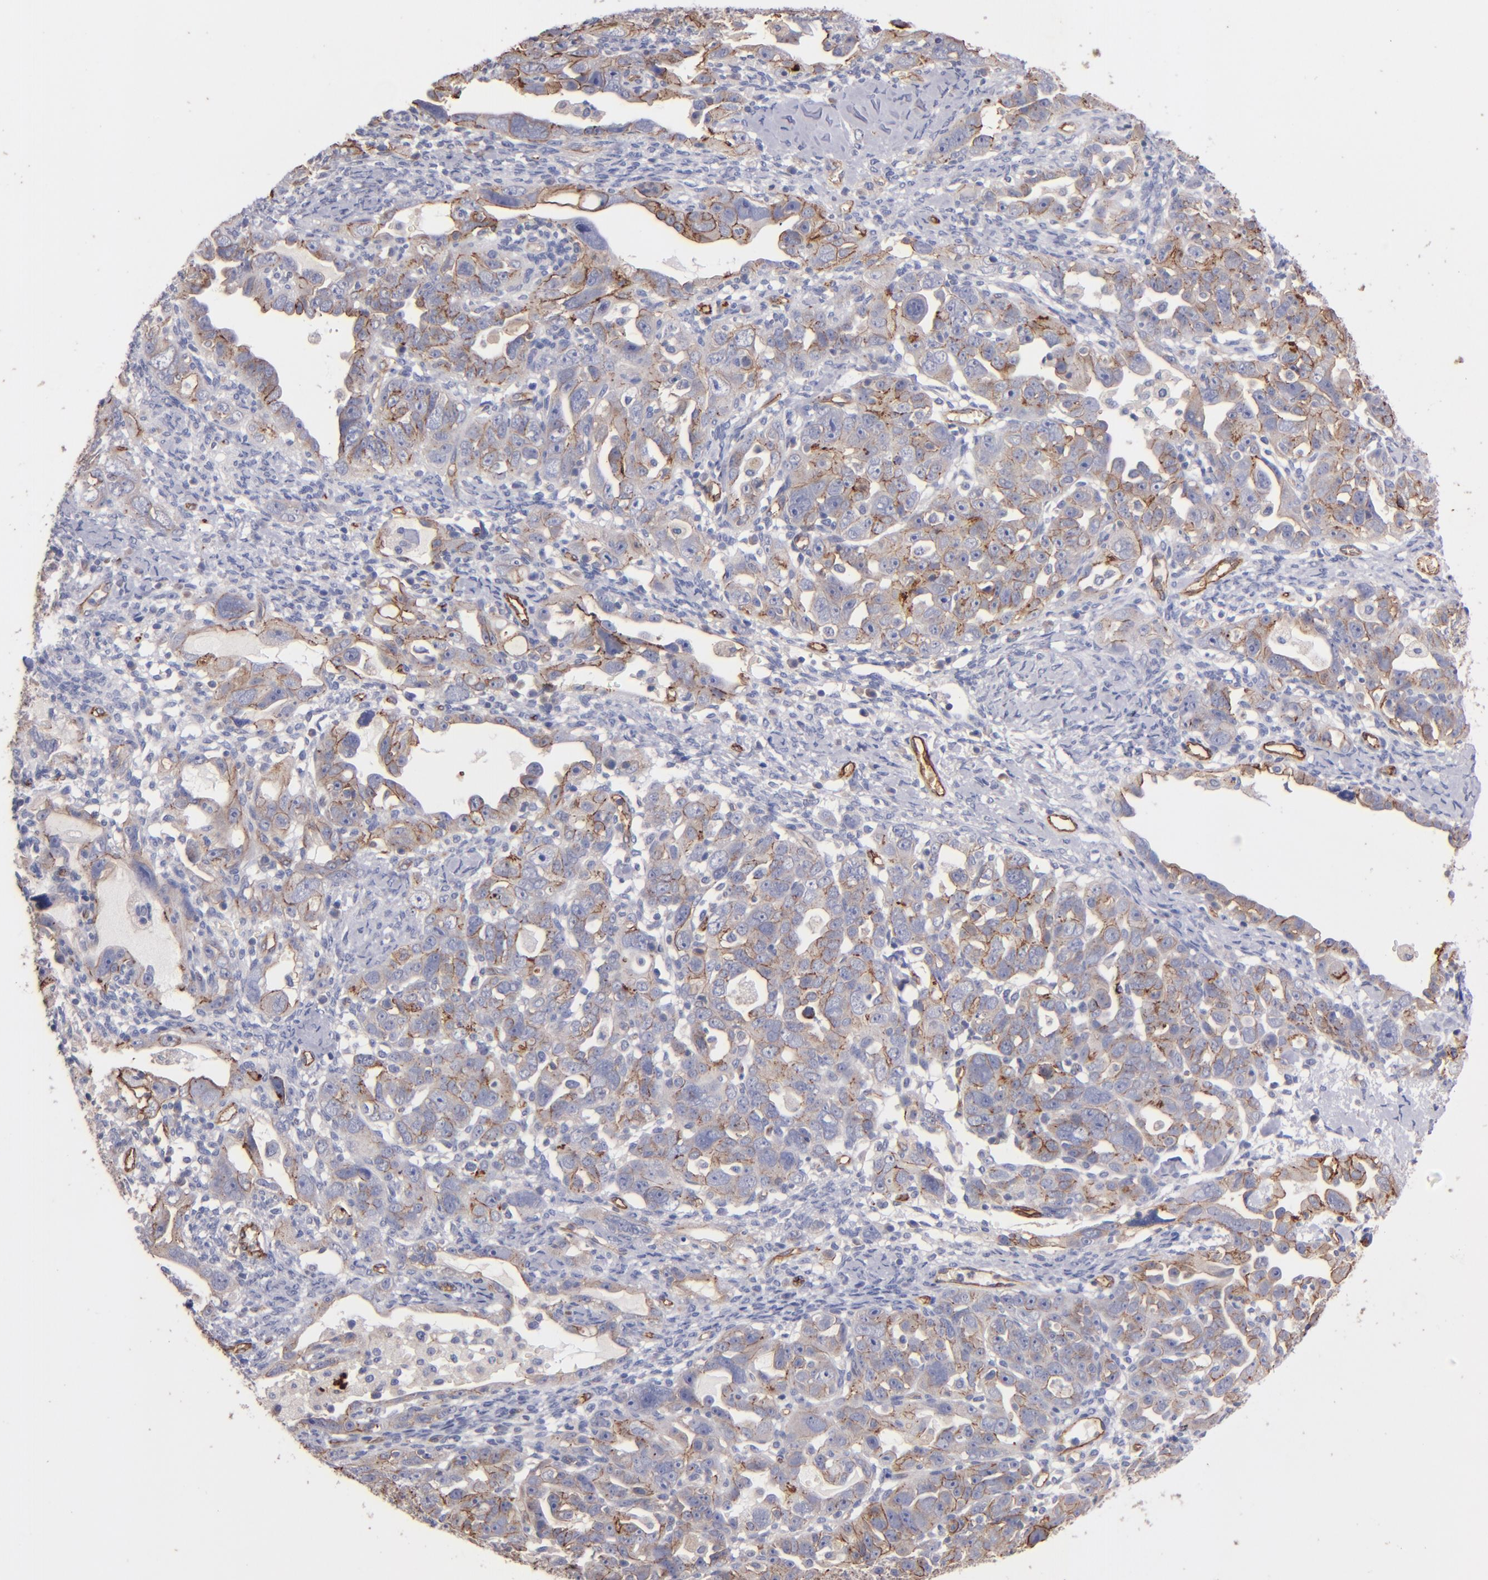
{"staining": {"intensity": "moderate", "quantity": "25%-75%", "location": "cytoplasmic/membranous"}, "tissue": "ovarian cancer", "cell_type": "Tumor cells", "image_type": "cancer", "snomed": [{"axis": "morphology", "description": "Cystadenocarcinoma, serous, NOS"}, {"axis": "topography", "description": "Ovary"}], "caption": "Ovarian cancer stained with immunohistochemistry (IHC) shows moderate cytoplasmic/membranous staining in approximately 25%-75% of tumor cells. (Brightfield microscopy of DAB IHC at high magnification).", "gene": "CLDN5", "patient": {"sex": "female", "age": 66}}